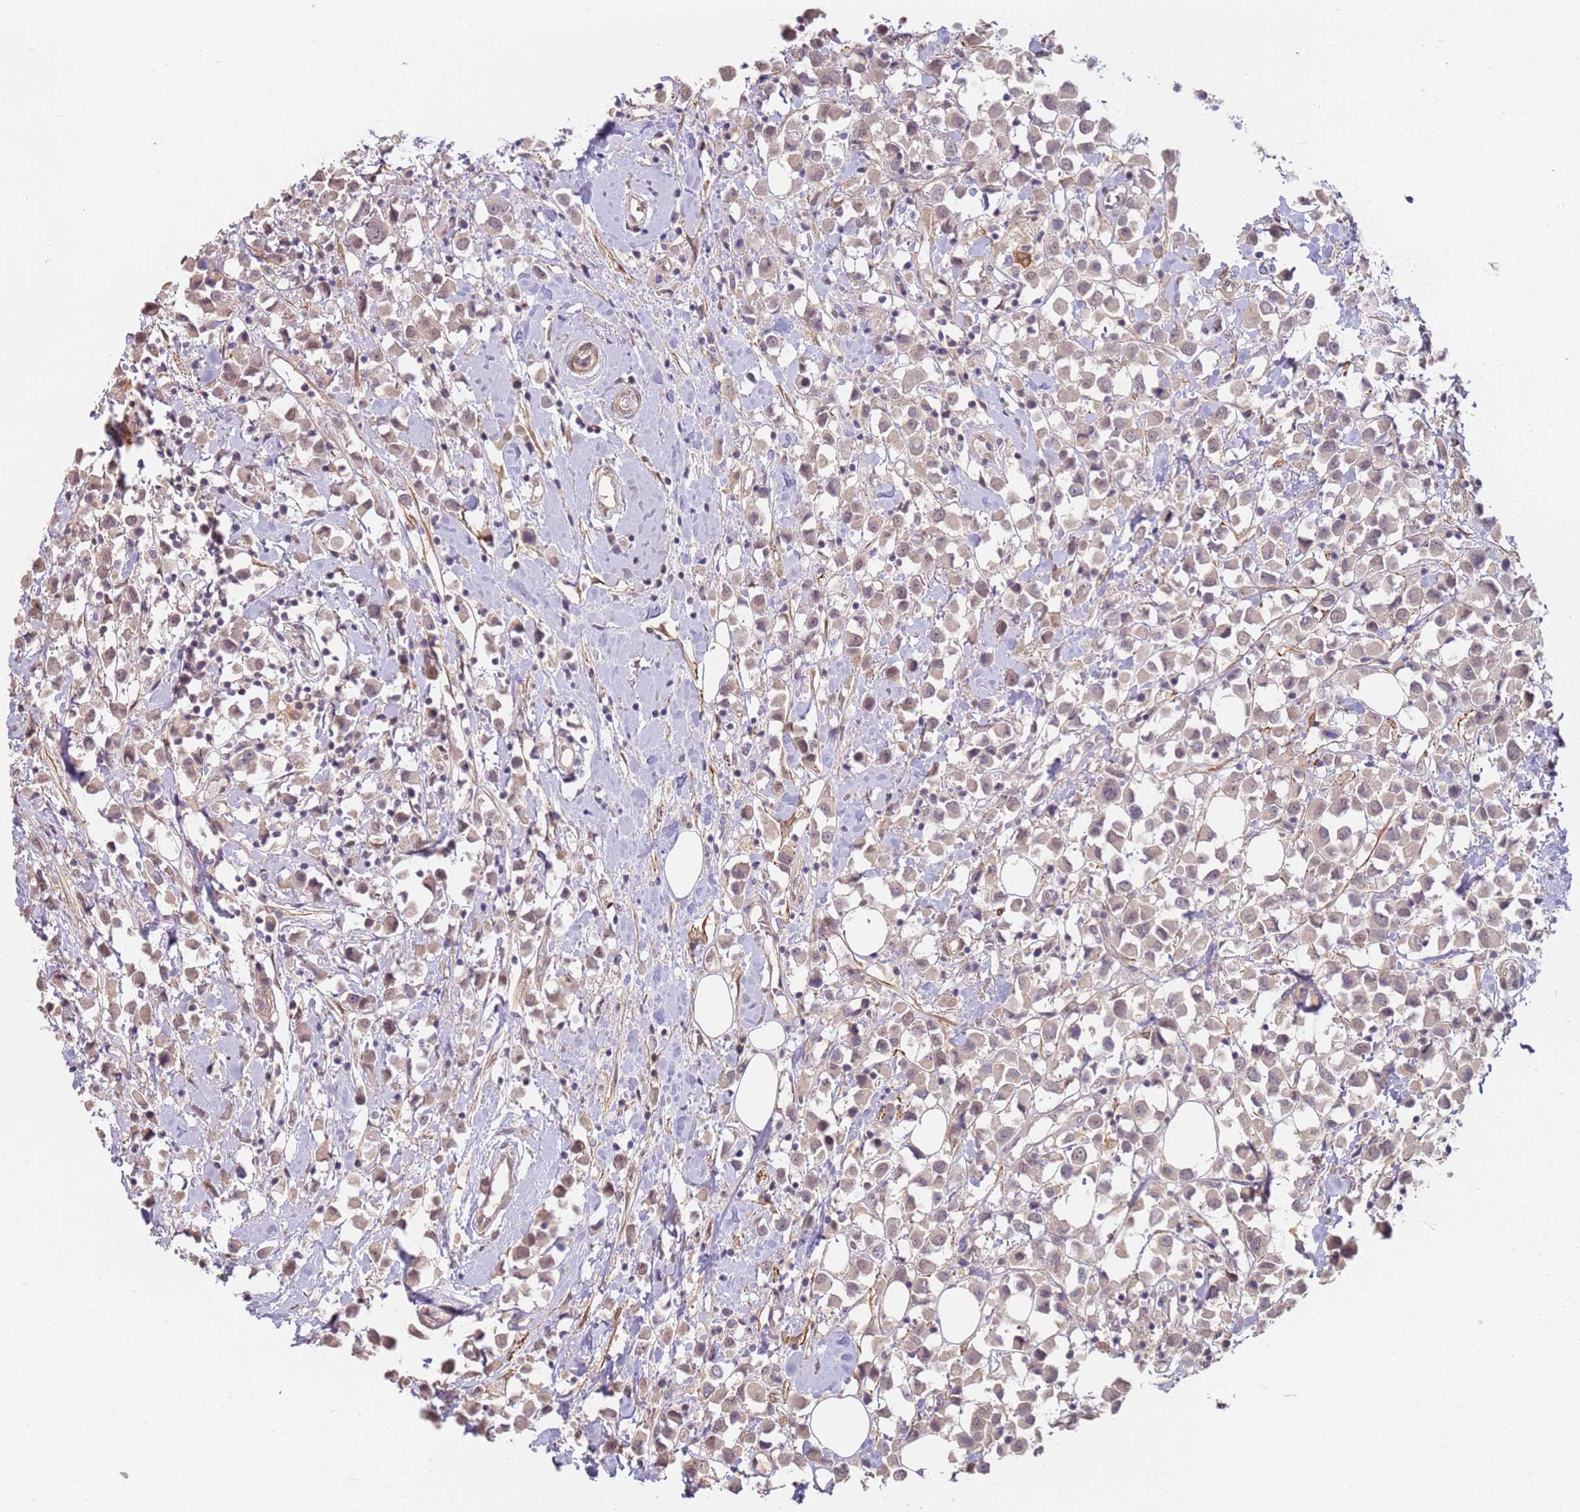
{"staining": {"intensity": "weak", "quantity": ">75%", "location": "cytoplasmic/membranous"}, "tissue": "breast cancer", "cell_type": "Tumor cells", "image_type": "cancer", "snomed": [{"axis": "morphology", "description": "Duct carcinoma"}, {"axis": "topography", "description": "Breast"}], "caption": "Immunohistochemical staining of human breast cancer (invasive ductal carcinoma) shows weak cytoplasmic/membranous protein expression in approximately >75% of tumor cells.", "gene": "WDR93", "patient": {"sex": "female", "age": 61}}